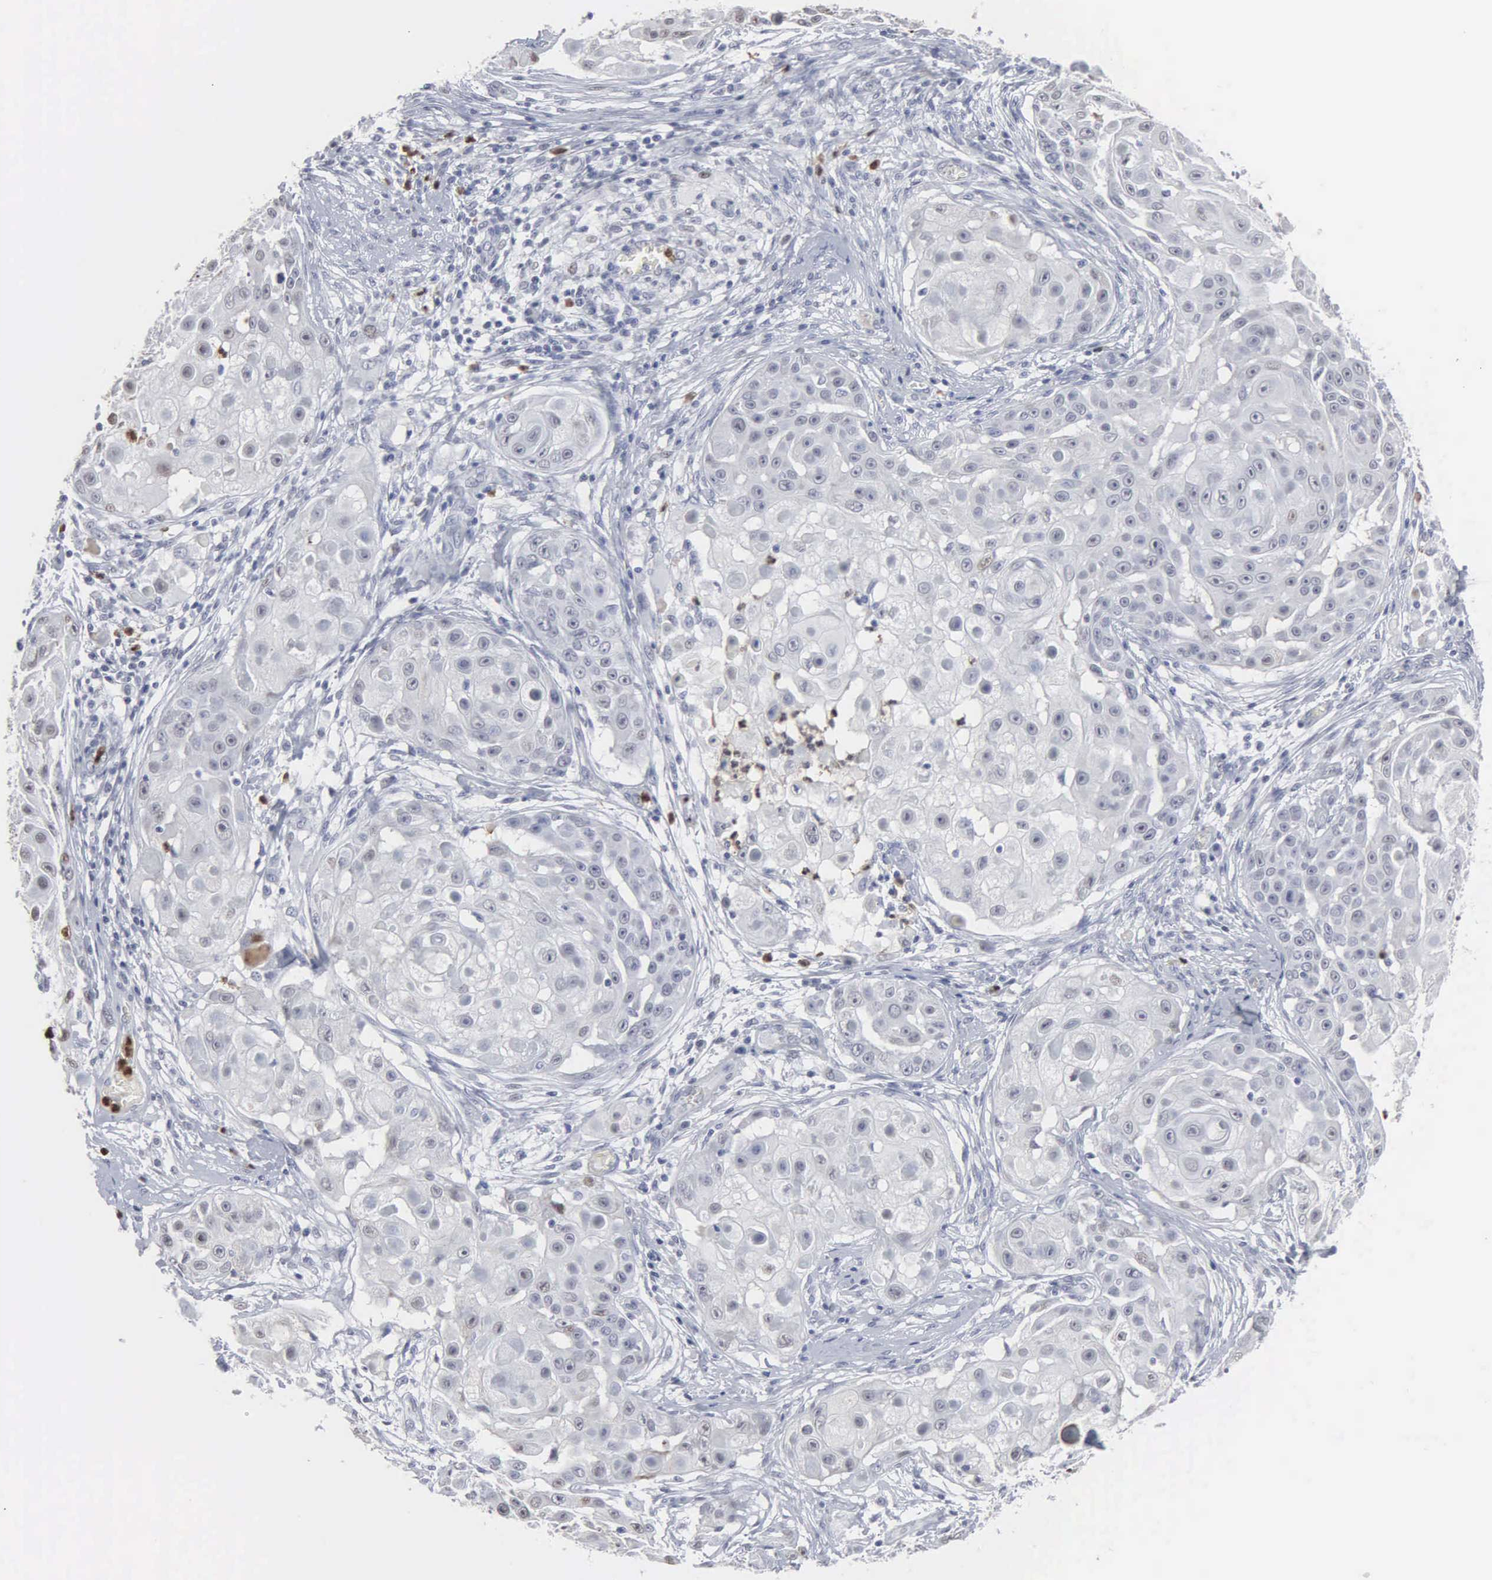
{"staining": {"intensity": "negative", "quantity": "none", "location": "none"}, "tissue": "skin cancer", "cell_type": "Tumor cells", "image_type": "cancer", "snomed": [{"axis": "morphology", "description": "Squamous cell carcinoma, NOS"}, {"axis": "topography", "description": "Skin"}], "caption": "A photomicrograph of squamous cell carcinoma (skin) stained for a protein exhibits no brown staining in tumor cells.", "gene": "SPIN3", "patient": {"sex": "female", "age": 57}}